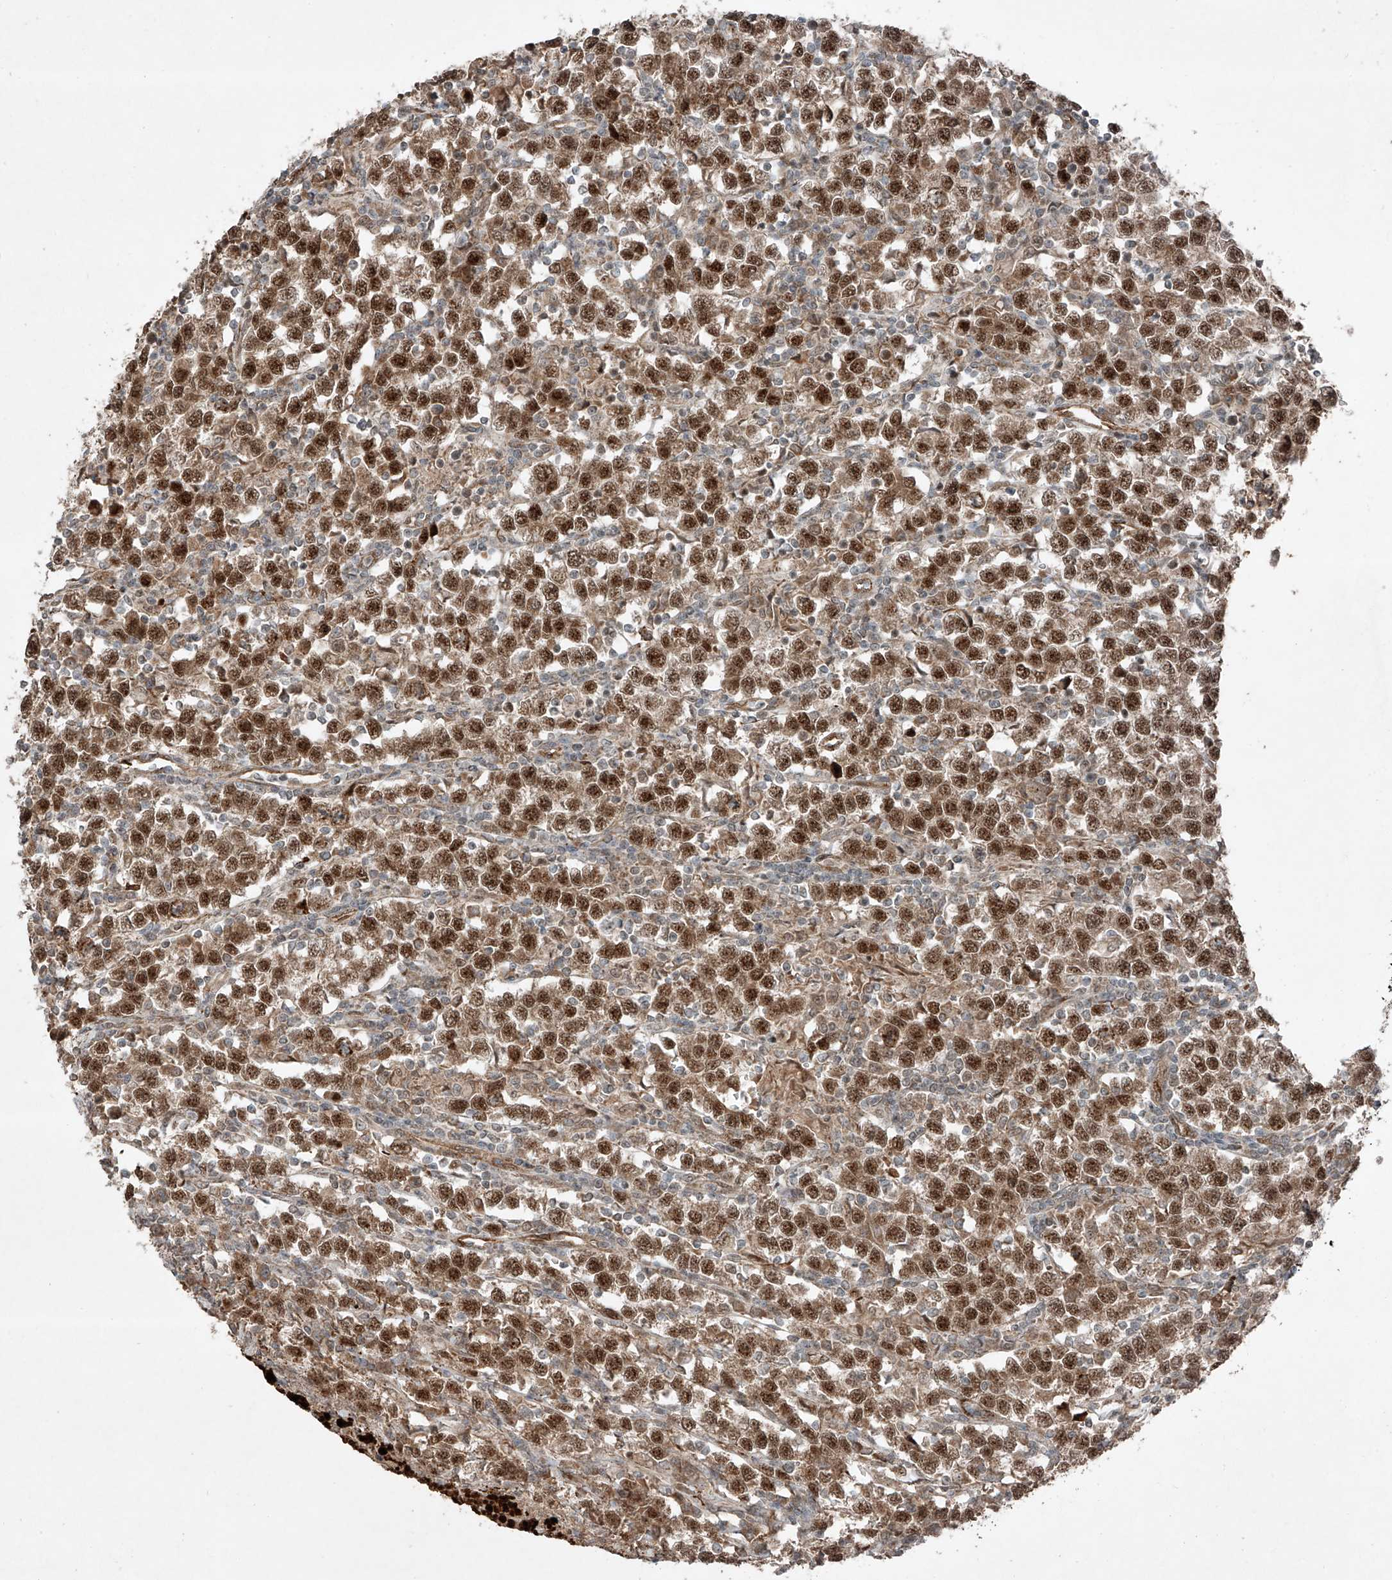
{"staining": {"intensity": "strong", "quantity": ">75%", "location": "nuclear"}, "tissue": "testis cancer", "cell_type": "Tumor cells", "image_type": "cancer", "snomed": [{"axis": "morphology", "description": "Normal tissue, NOS"}, {"axis": "morphology", "description": "Seminoma, NOS"}, {"axis": "topography", "description": "Testis"}], "caption": "A brown stain highlights strong nuclear expression of a protein in testis cancer tumor cells. The protein is stained brown, and the nuclei are stained in blue (DAB (3,3'-diaminobenzidine) IHC with brightfield microscopy, high magnification).", "gene": "ZNF620", "patient": {"sex": "male", "age": 43}}